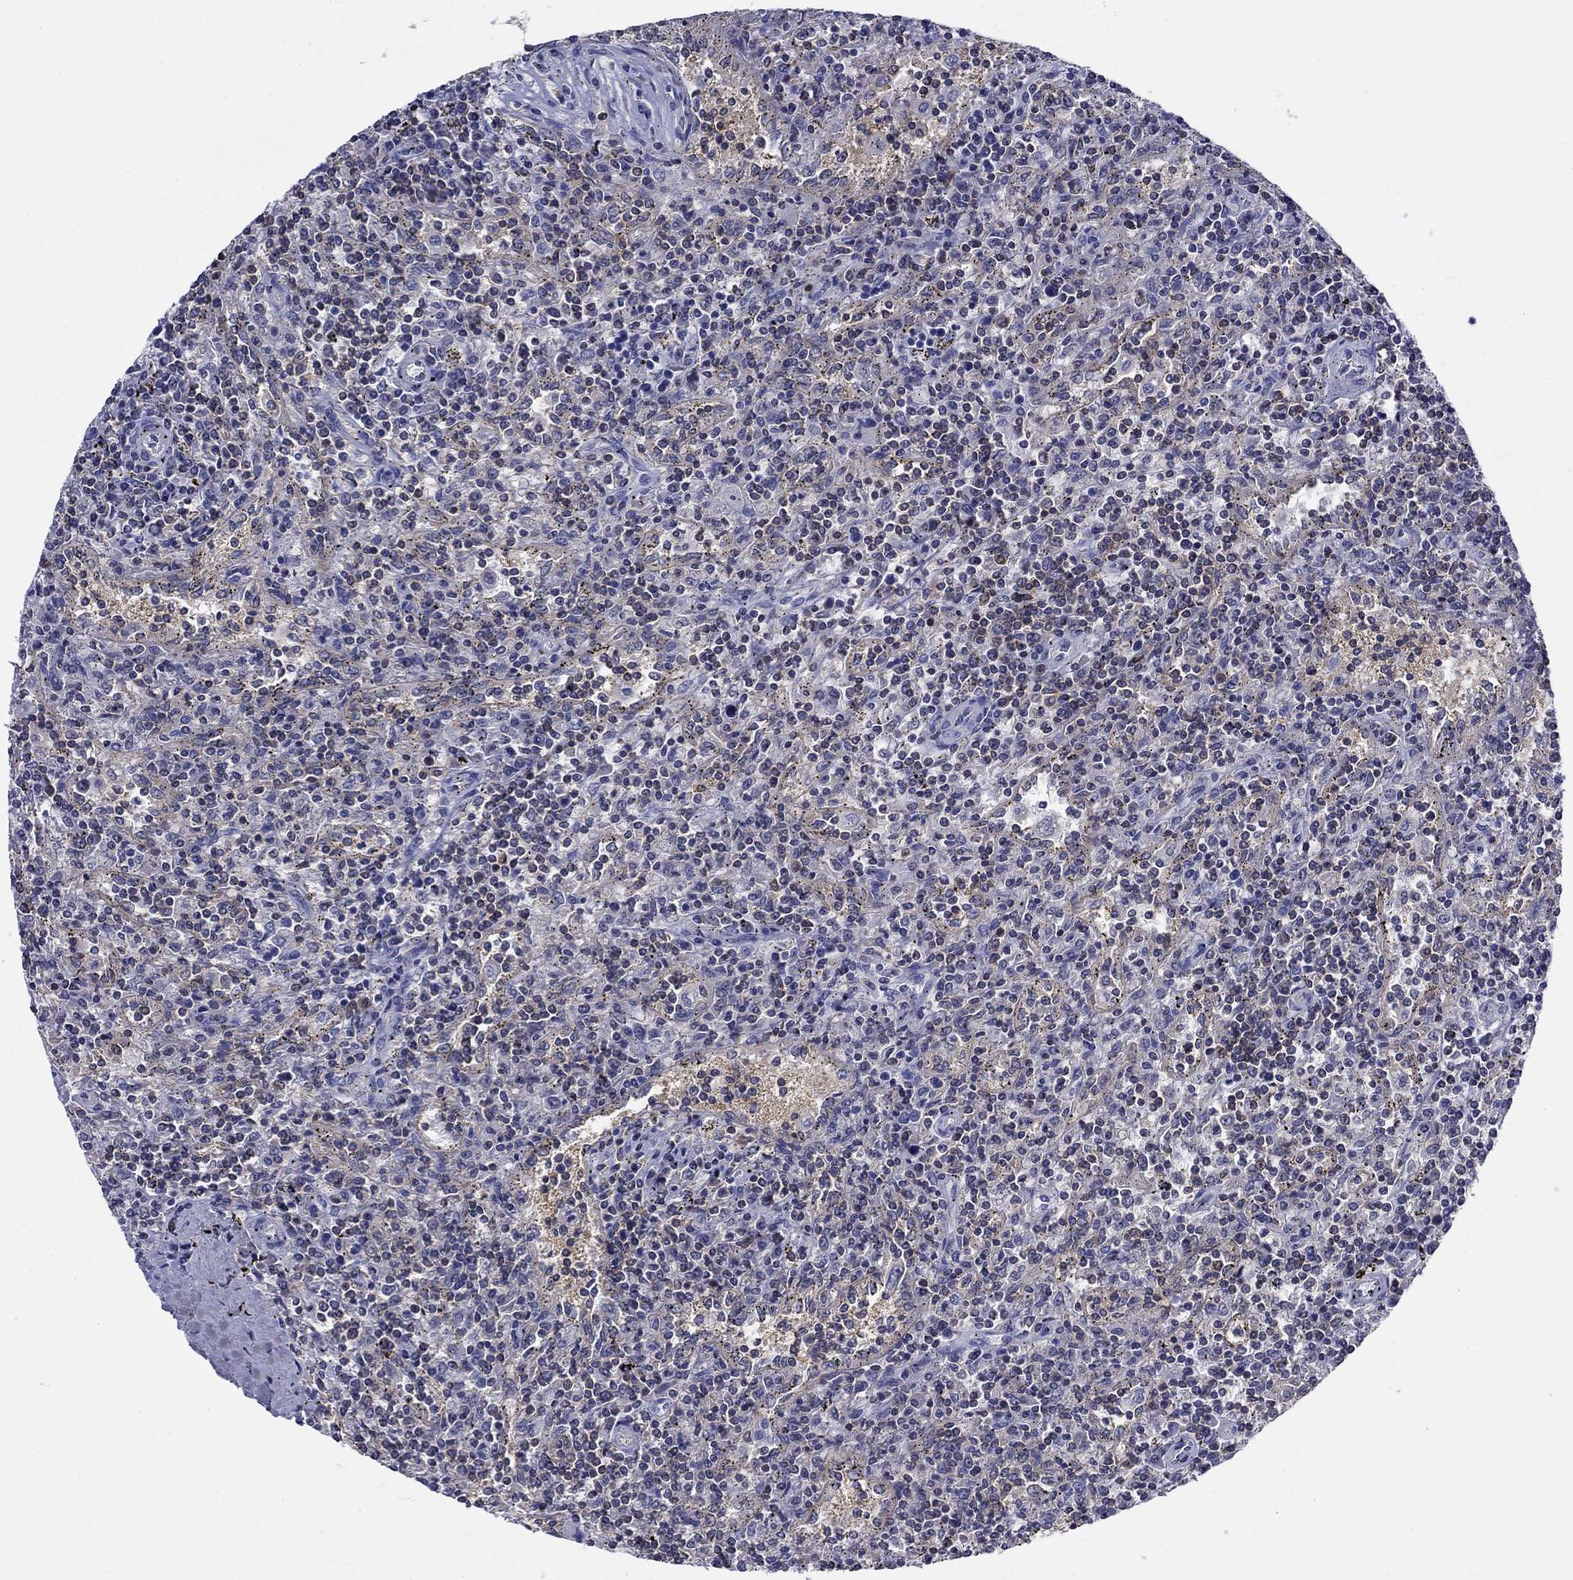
{"staining": {"intensity": "negative", "quantity": "none", "location": "none"}, "tissue": "lymphoma", "cell_type": "Tumor cells", "image_type": "cancer", "snomed": [{"axis": "morphology", "description": "Malignant lymphoma, non-Hodgkin's type, Low grade"}, {"axis": "topography", "description": "Spleen"}], "caption": "A histopathology image of malignant lymphoma, non-Hodgkin's type (low-grade) stained for a protein reveals no brown staining in tumor cells.", "gene": "POU2F2", "patient": {"sex": "male", "age": 62}}